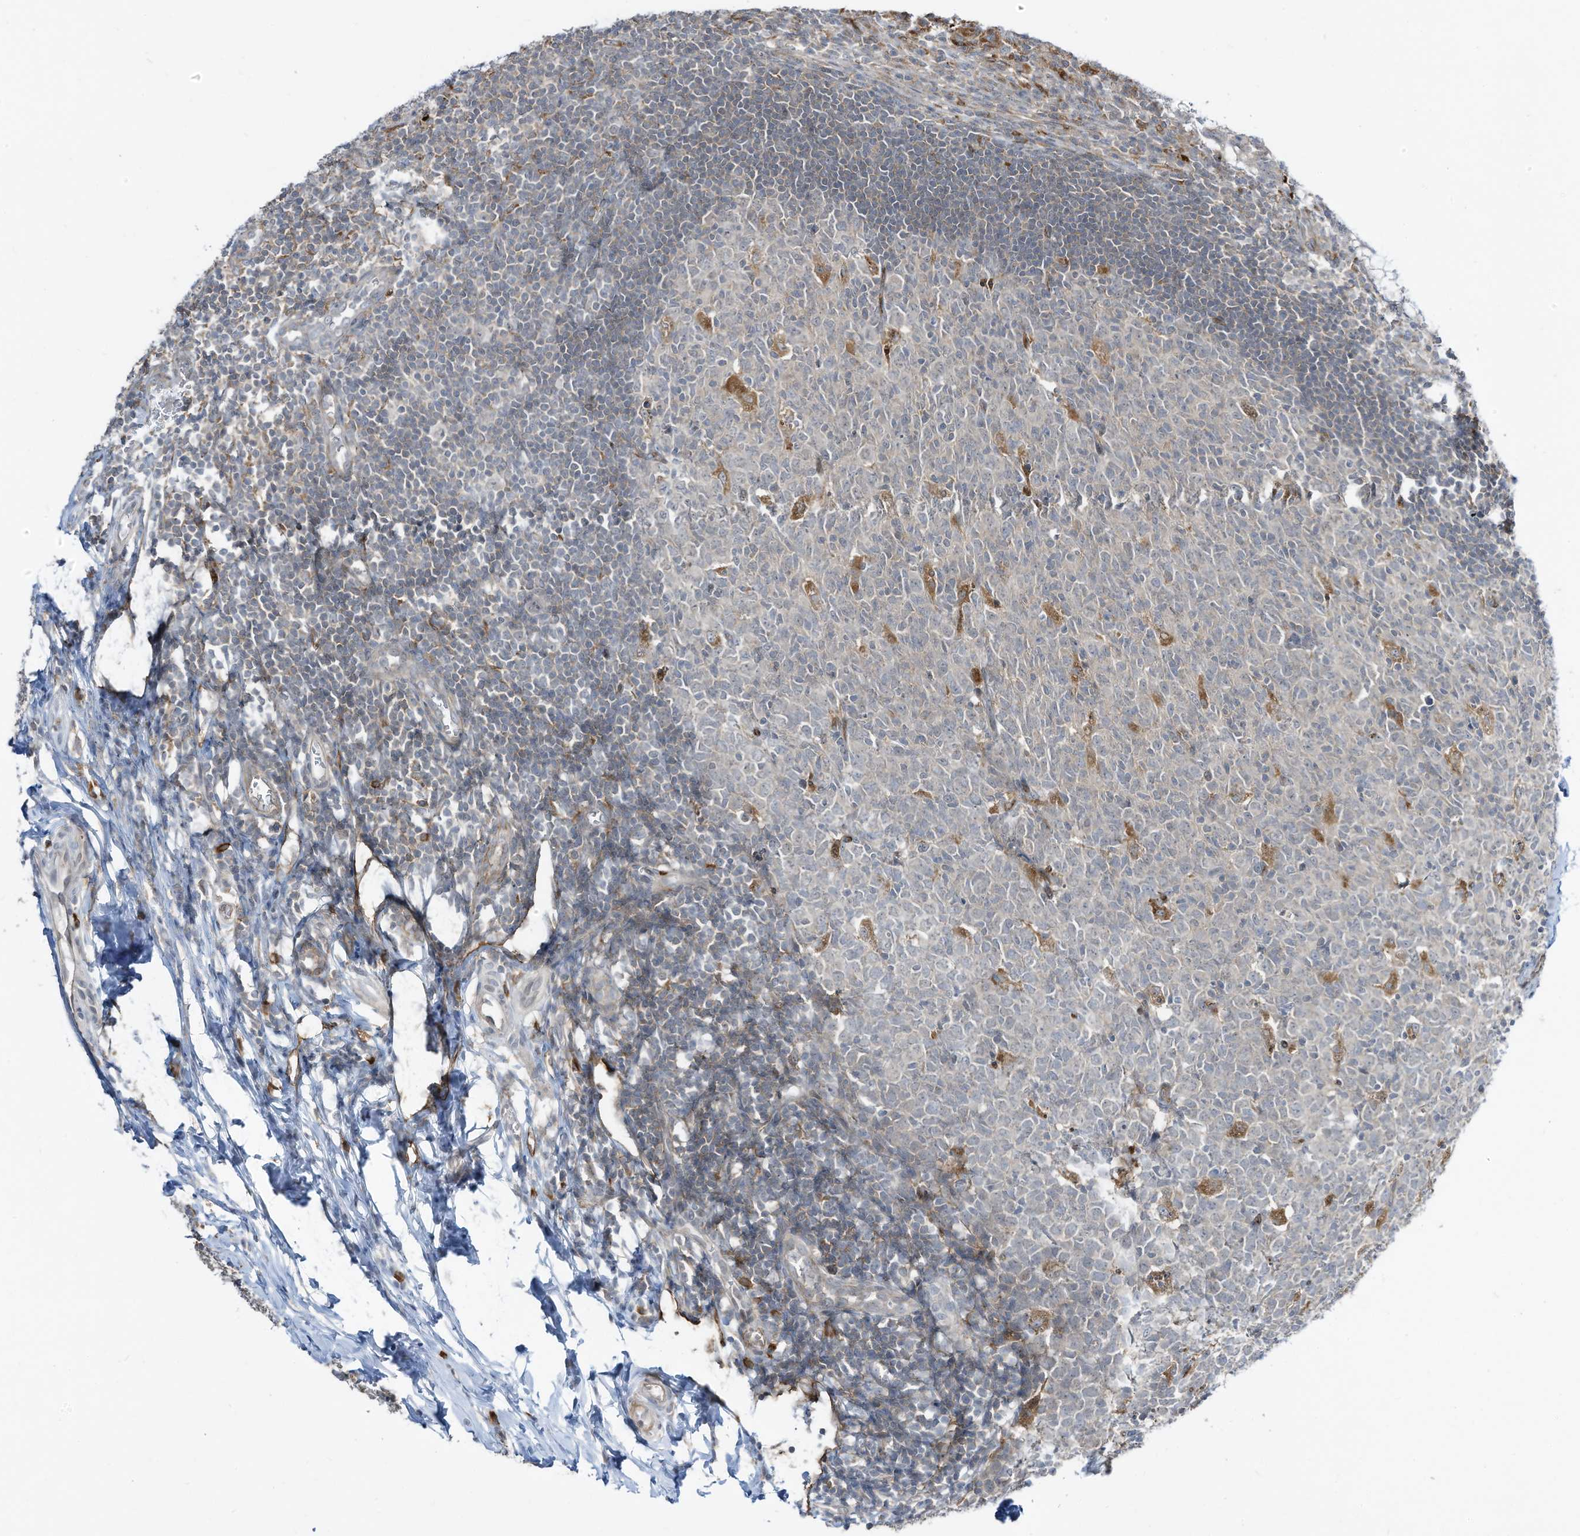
{"staining": {"intensity": "weak", "quantity": "25%-75%", "location": "cytoplasmic/membranous"}, "tissue": "appendix", "cell_type": "Glandular cells", "image_type": "normal", "snomed": [{"axis": "morphology", "description": "Normal tissue, NOS"}, {"axis": "topography", "description": "Appendix"}], "caption": "A brown stain shows weak cytoplasmic/membranous positivity of a protein in glandular cells of normal human appendix. The staining is performed using DAB (3,3'-diaminobenzidine) brown chromogen to label protein expression. The nuclei are counter-stained blue using hematoxylin.", "gene": "DZIP3", "patient": {"sex": "male", "age": 14}}